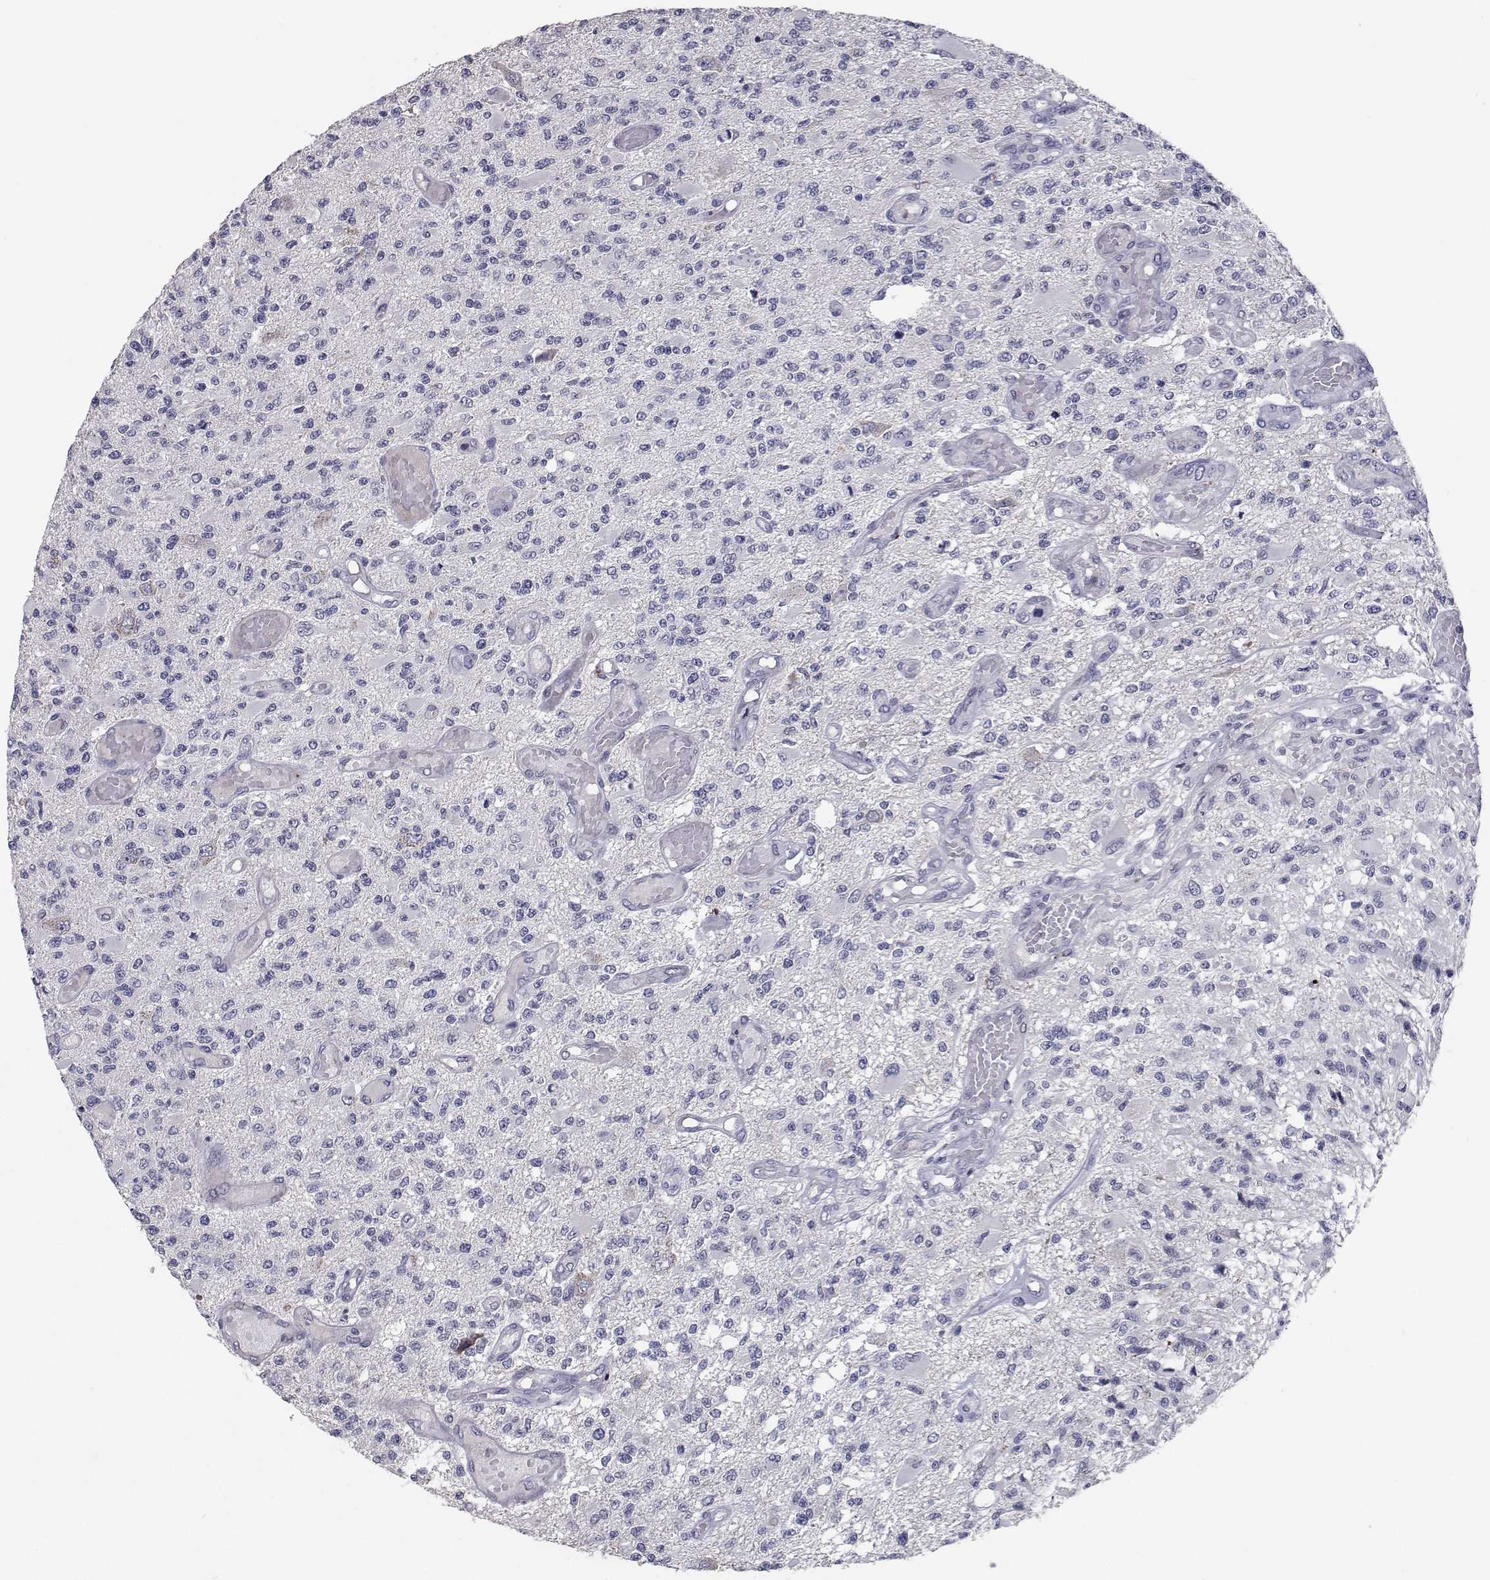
{"staining": {"intensity": "negative", "quantity": "none", "location": "none"}, "tissue": "glioma", "cell_type": "Tumor cells", "image_type": "cancer", "snomed": [{"axis": "morphology", "description": "Glioma, malignant, High grade"}, {"axis": "topography", "description": "Brain"}], "caption": "Immunohistochemistry of high-grade glioma (malignant) displays no positivity in tumor cells.", "gene": "RBPJL", "patient": {"sex": "female", "age": 63}}